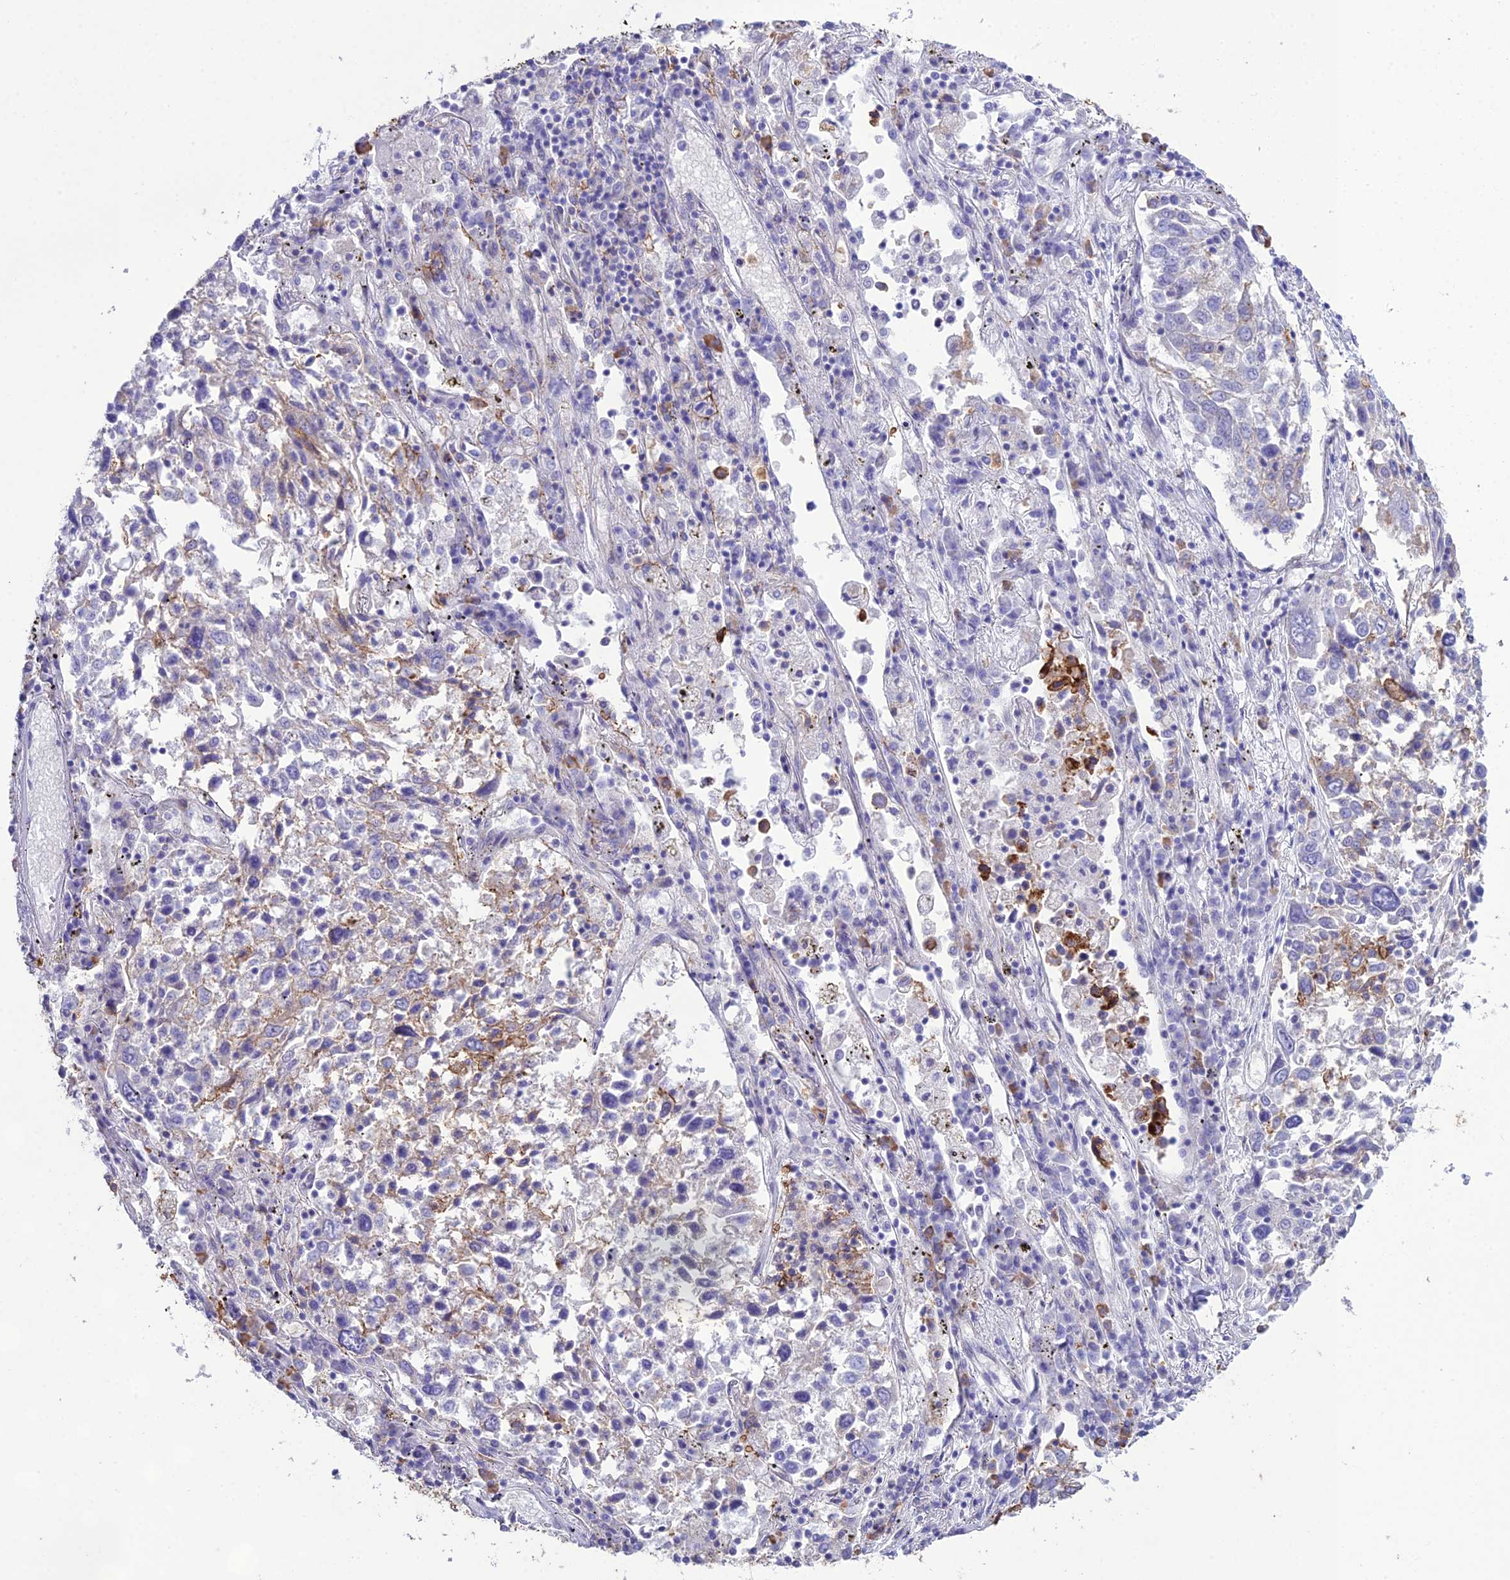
{"staining": {"intensity": "strong", "quantity": "25%-75%", "location": "cytoplasmic/membranous"}, "tissue": "lung cancer", "cell_type": "Tumor cells", "image_type": "cancer", "snomed": [{"axis": "morphology", "description": "Squamous cell carcinoma, NOS"}, {"axis": "topography", "description": "Lung"}], "caption": "Strong cytoplasmic/membranous expression is identified in about 25%-75% of tumor cells in lung squamous cell carcinoma.", "gene": "OR1Q1", "patient": {"sex": "male", "age": 65}}